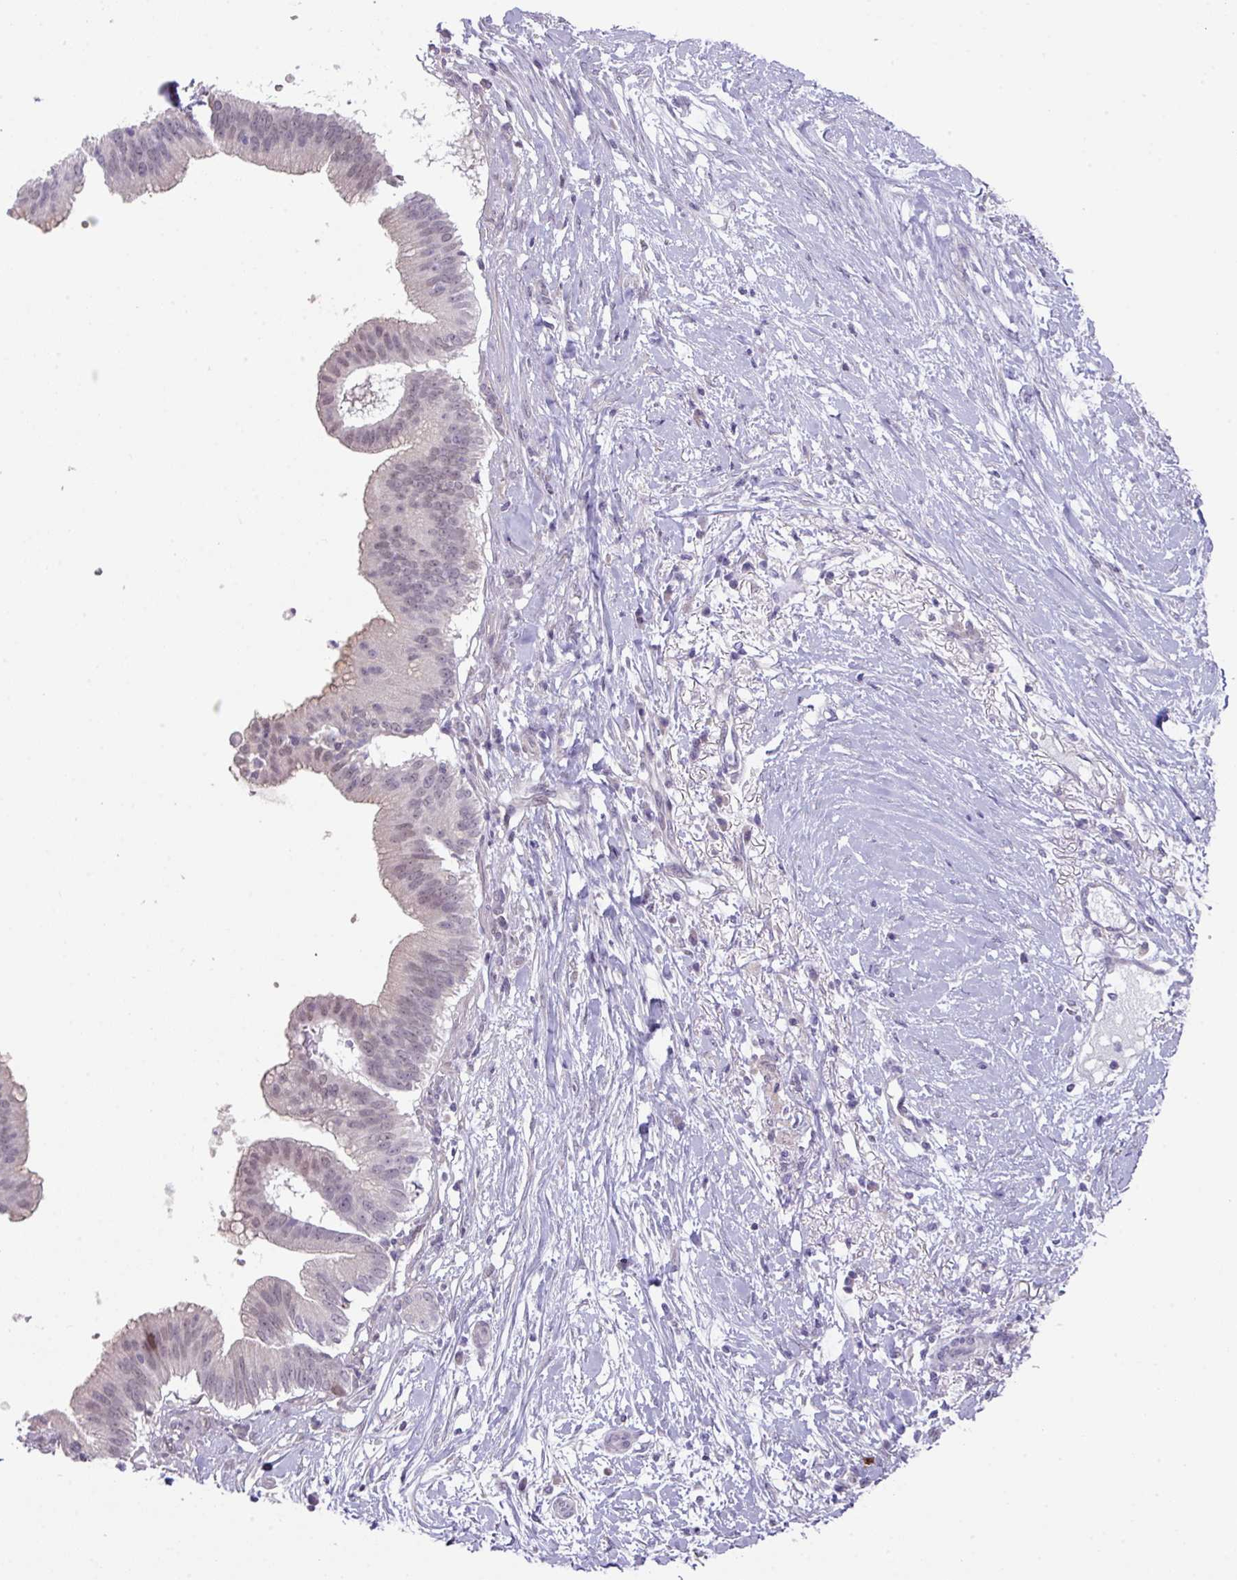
{"staining": {"intensity": "weak", "quantity": "25%-75%", "location": "nuclear"}, "tissue": "pancreatic cancer", "cell_type": "Tumor cells", "image_type": "cancer", "snomed": [{"axis": "morphology", "description": "Adenocarcinoma, NOS"}, {"axis": "topography", "description": "Pancreas"}], "caption": "Brown immunohistochemical staining in human pancreatic adenocarcinoma demonstrates weak nuclear staining in approximately 25%-75% of tumor cells.", "gene": "ANKRD13B", "patient": {"sex": "male", "age": 68}}